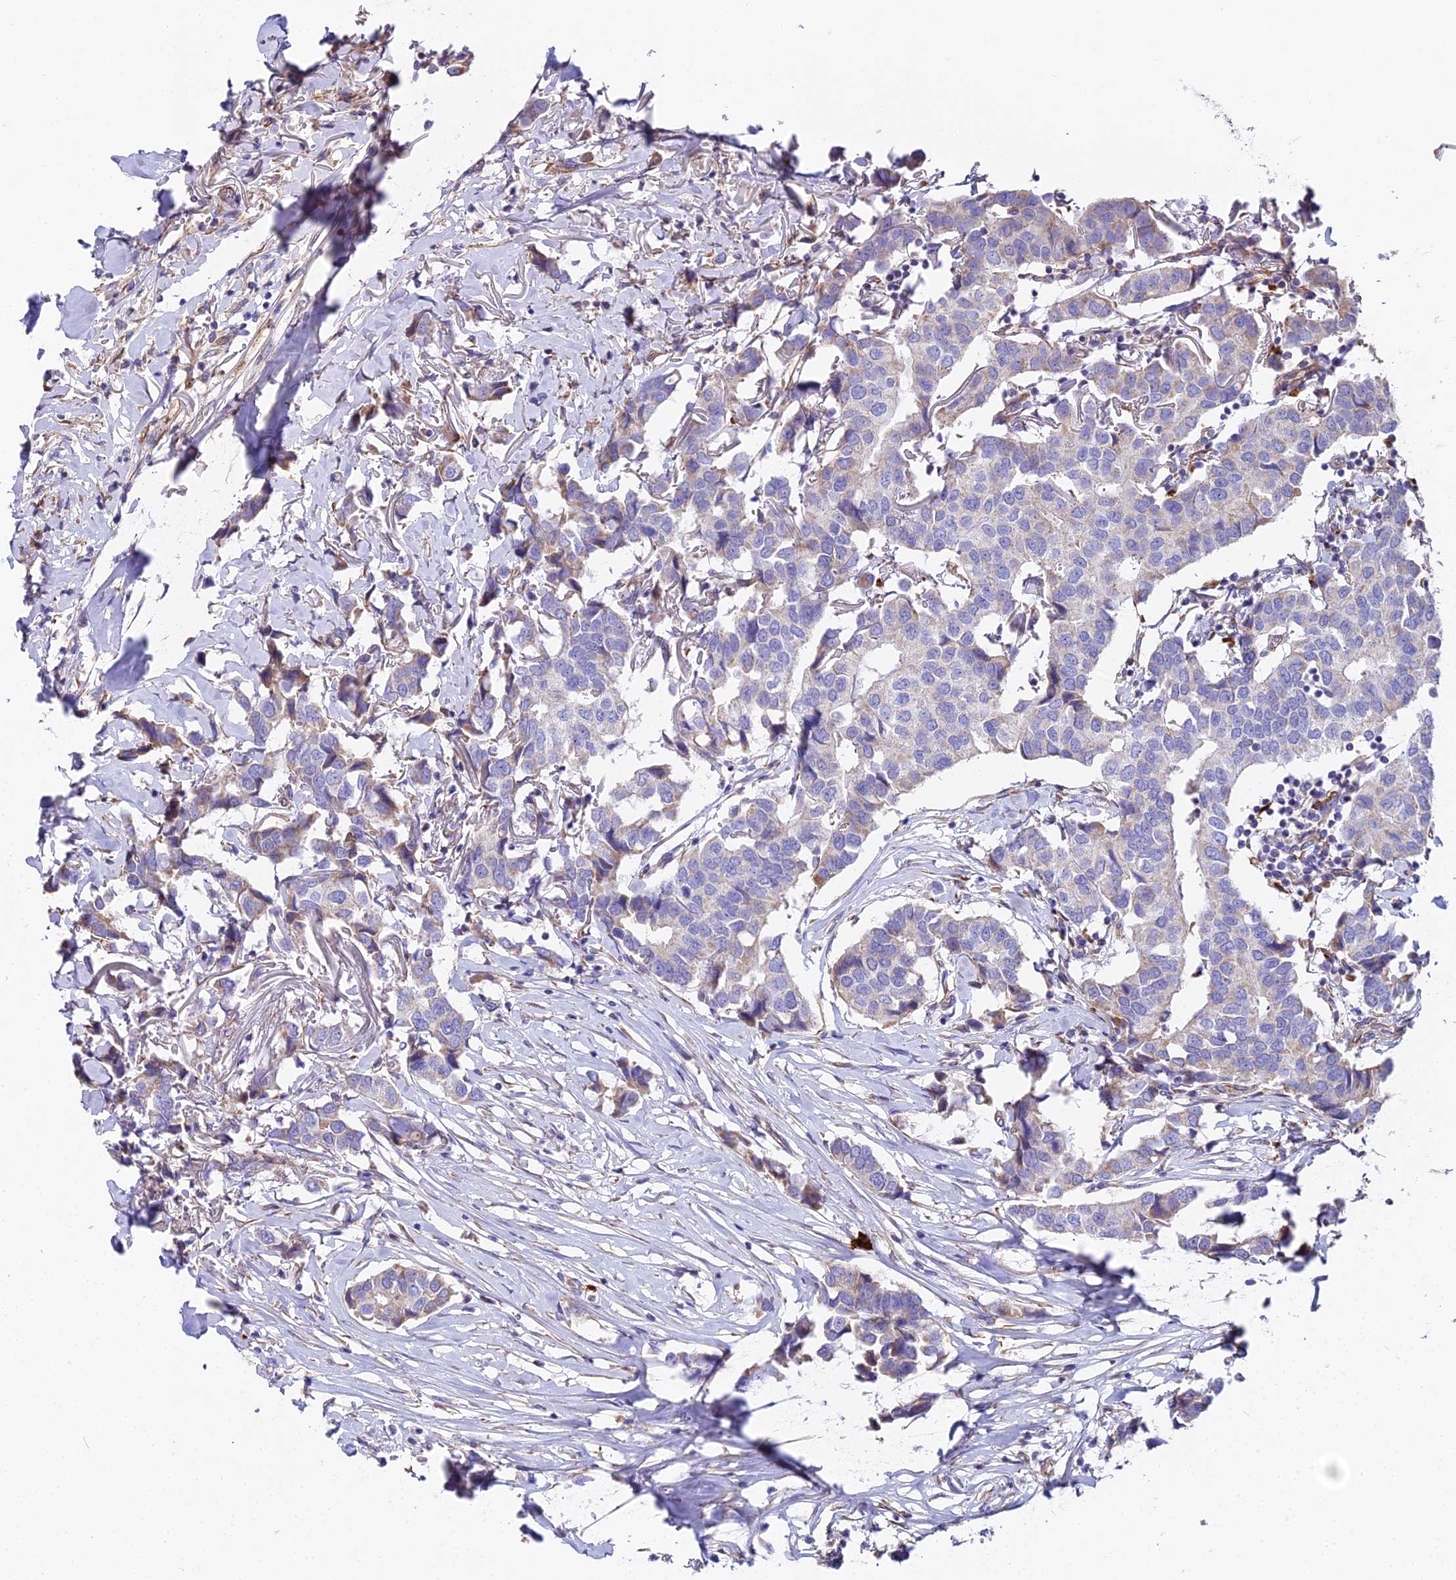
{"staining": {"intensity": "negative", "quantity": "none", "location": "none"}, "tissue": "breast cancer", "cell_type": "Tumor cells", "image_type": "cancer", "snomed": [{"axis": "morphology", "description": "Duct carcinoma"}, {"axis": "topography", "description": "Breast"}], "caption": "Infiltrating ductal carcinoma (breast) was stained to show a protein in brown. There is no significant expression in tumor cells.", "gene": "BEX4", "patient": {"sex": "female", "age": 80}}